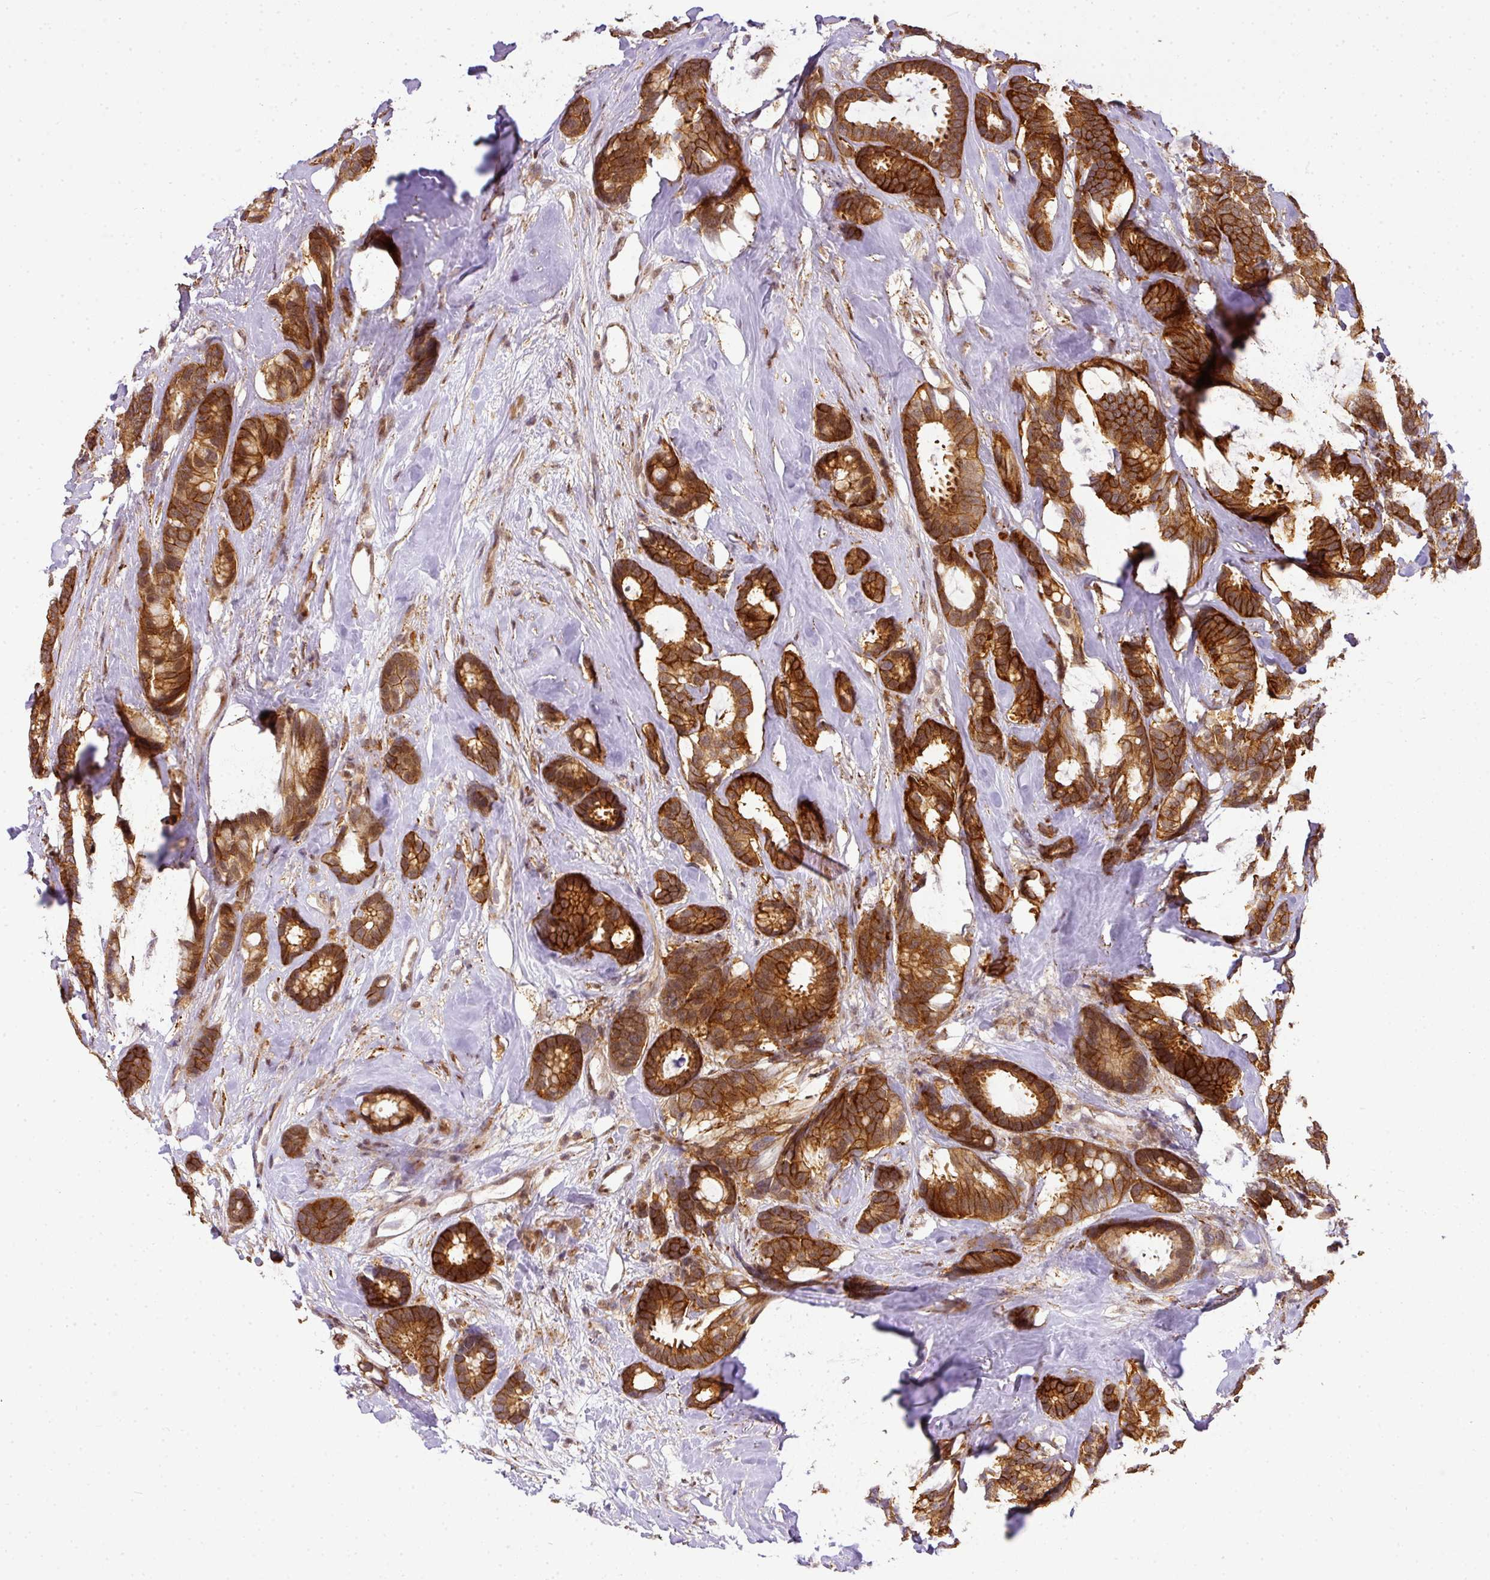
{"staining": {"intensity": "strong", "quantity": ">75%", "location": "cytoplasmic/membranous"}, "tissue": "breast cancer", "cell_type": "Tumor cells", "image_type": "cancer", "snomed": [{"axis": "morphology", "description": "Duct carcinoma"}, {"axis": "topography", "description": "Breast"}], "caption": "Breast invasive ductal carcinoma stained with immunohistochemistry exhibits strong cytoplasmic/membranous staining in approximately >75% of tumor cells. (DAB IHC with brightfield microscopy, high magnification).", "gene": "C1orf226", "patient": {"sex": "female", "age": 87}}